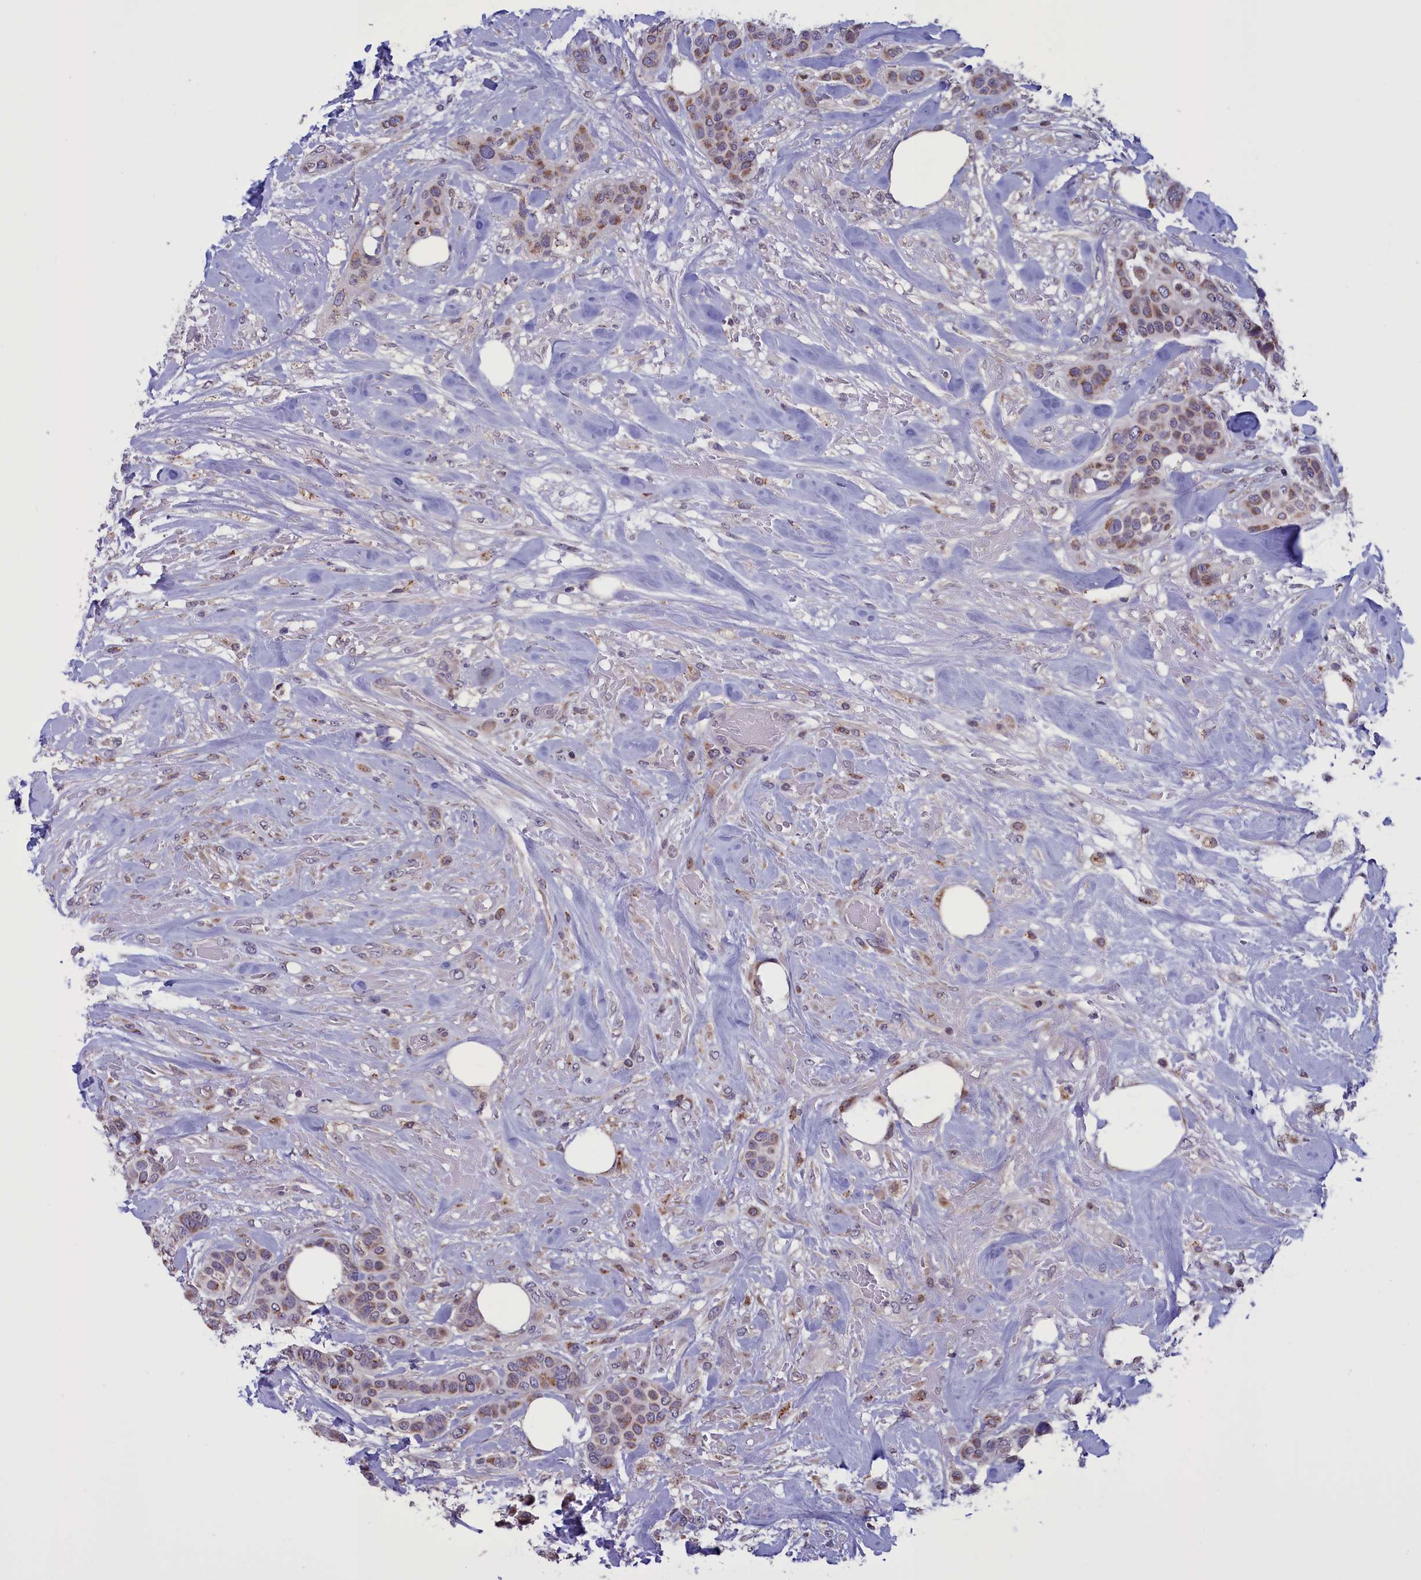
{"staining": {"intensity": "moderate", "quantity": ">75%", "location": "cytoplasmic/membranous"}, "tissue": "breast cancer", "cell_type": "Tumor cells", "image_type": "cancer", "snomed": [{"axis": "morphology", "description": "Lobular carcinoma"}, {"axis": "topography", "description": "Breast"}], "caption": "DAB immunohistochemical staining of breast lobular carcinoma displays moderate cytoplasmic/membranous protein positivity in approximately >75% of tumor cells.", "gene": "PARS2", "patient": {"sex": "female", "age": 51}}